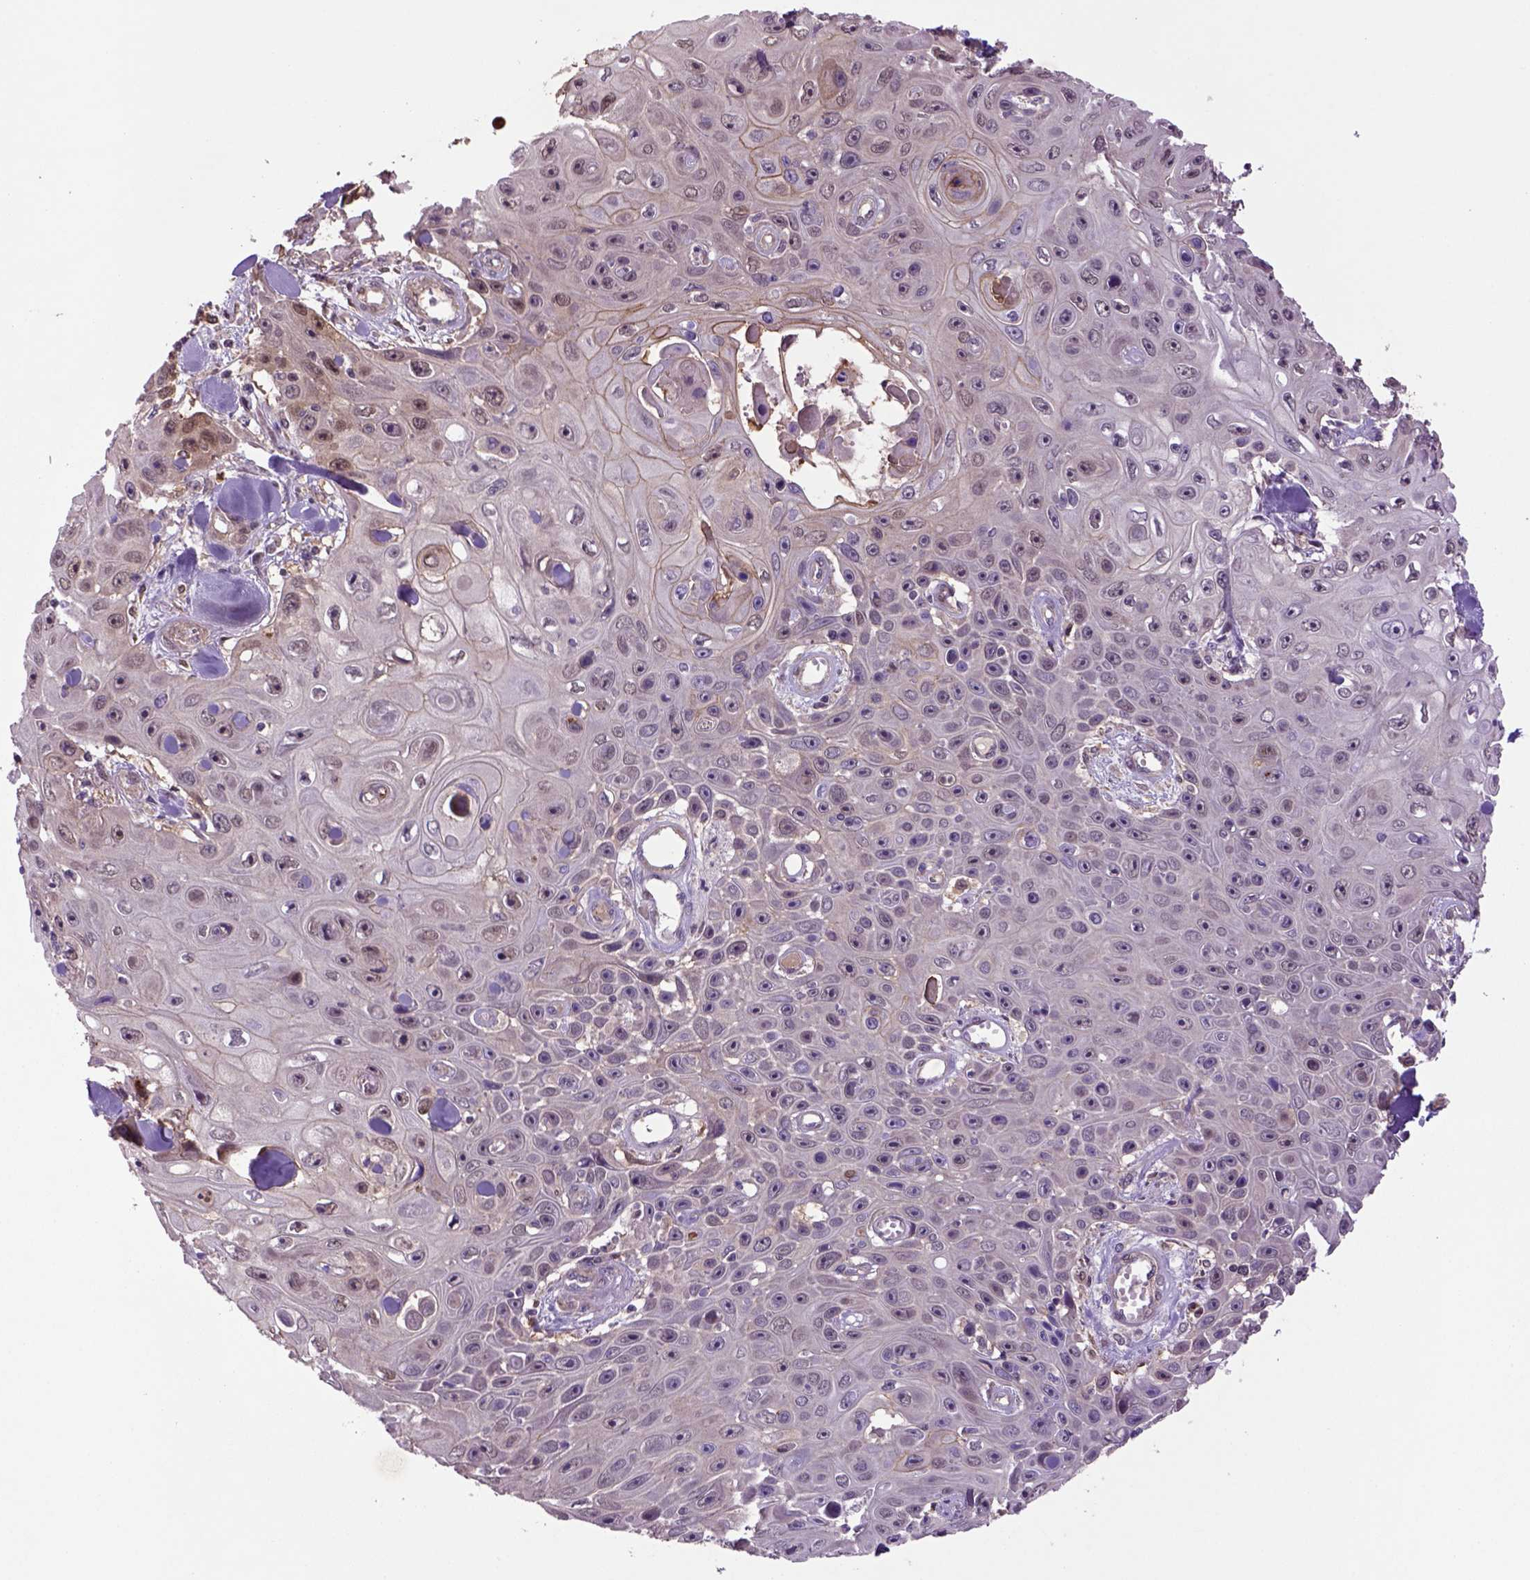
{"staining": {"intensity": "moderate", "quantity": "<25%", "location": "cytoplasmic/membranous"}, "tissue": "skin cancer", "cell_type": "Tumor cells", "image_type": "cancer", "snomed": [{"axis": "morphology", "description": "Squamous cell carcinoma, NOS"}, {"axis": "topography", "description": "Skin"}], "caption": "Skin cancer (squamous cell carcinoma) tissue reveals moderate cytoplasmic/membranous staining in about <25% of tumor cells, visualized by immunohistochemistry.", "gene": "HSPBP1", "patient": {"sex": "male", "age": 82}}